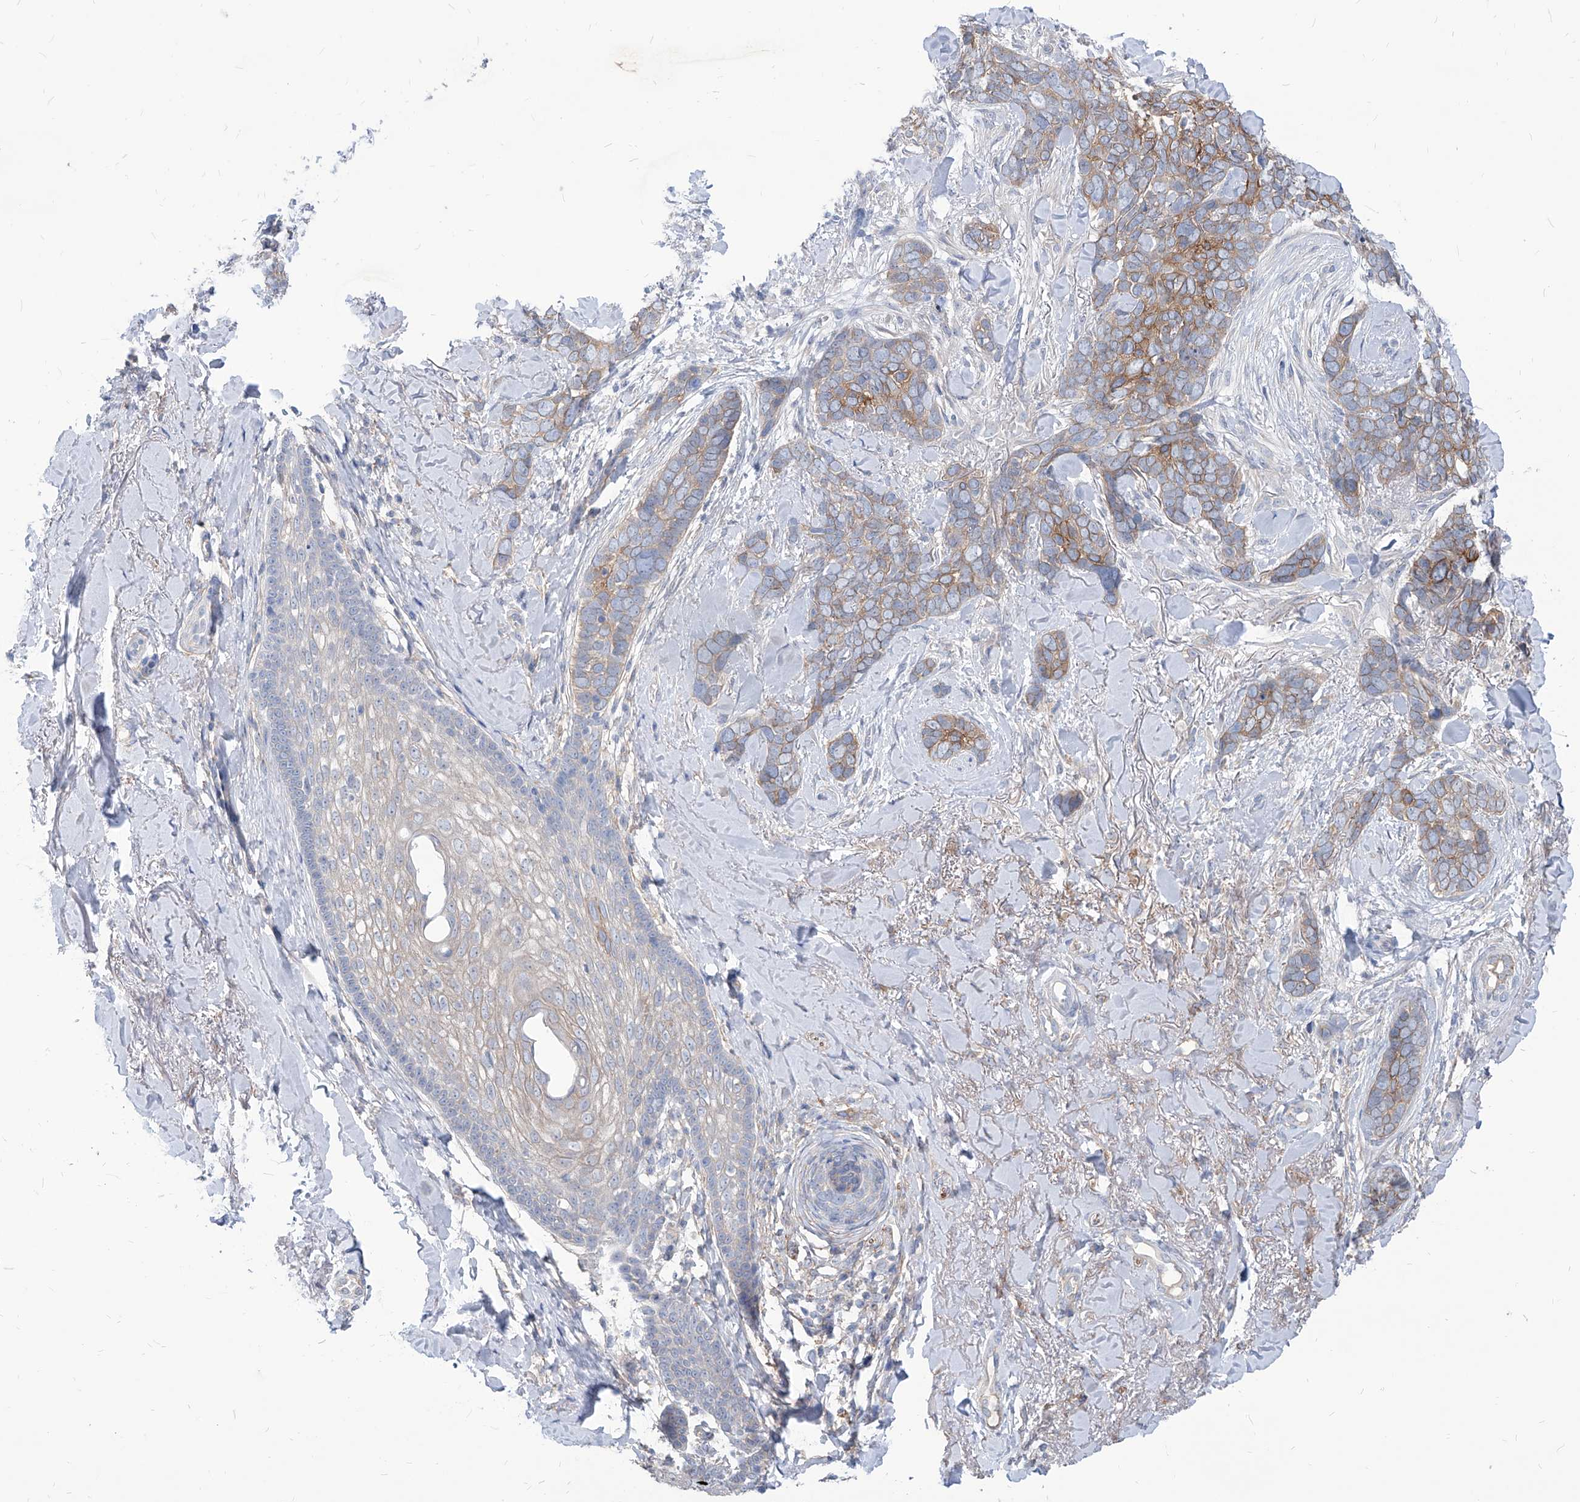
{"staining": {"intensity": "moderate", "quantity": "25%-75%", "location": "cytoplasmic/membranous"}, "tissue": "skin cancer", "cell_type": "Tumor cells", "image_type": "cancer", "snomed": [{"axis": "morphology", "description": "Basal cell carcinoma"}, {"axis": "topography", "description": "Skin"}], "caption": "Immunohistochemistry (IHC) of skin cancer shows medium levels of moderate cytoplasmic/membranous expression in about 25%-75% of tumor cells.", "gene": "AKAP10", "patient": {"sex": "female", "age": 82}}